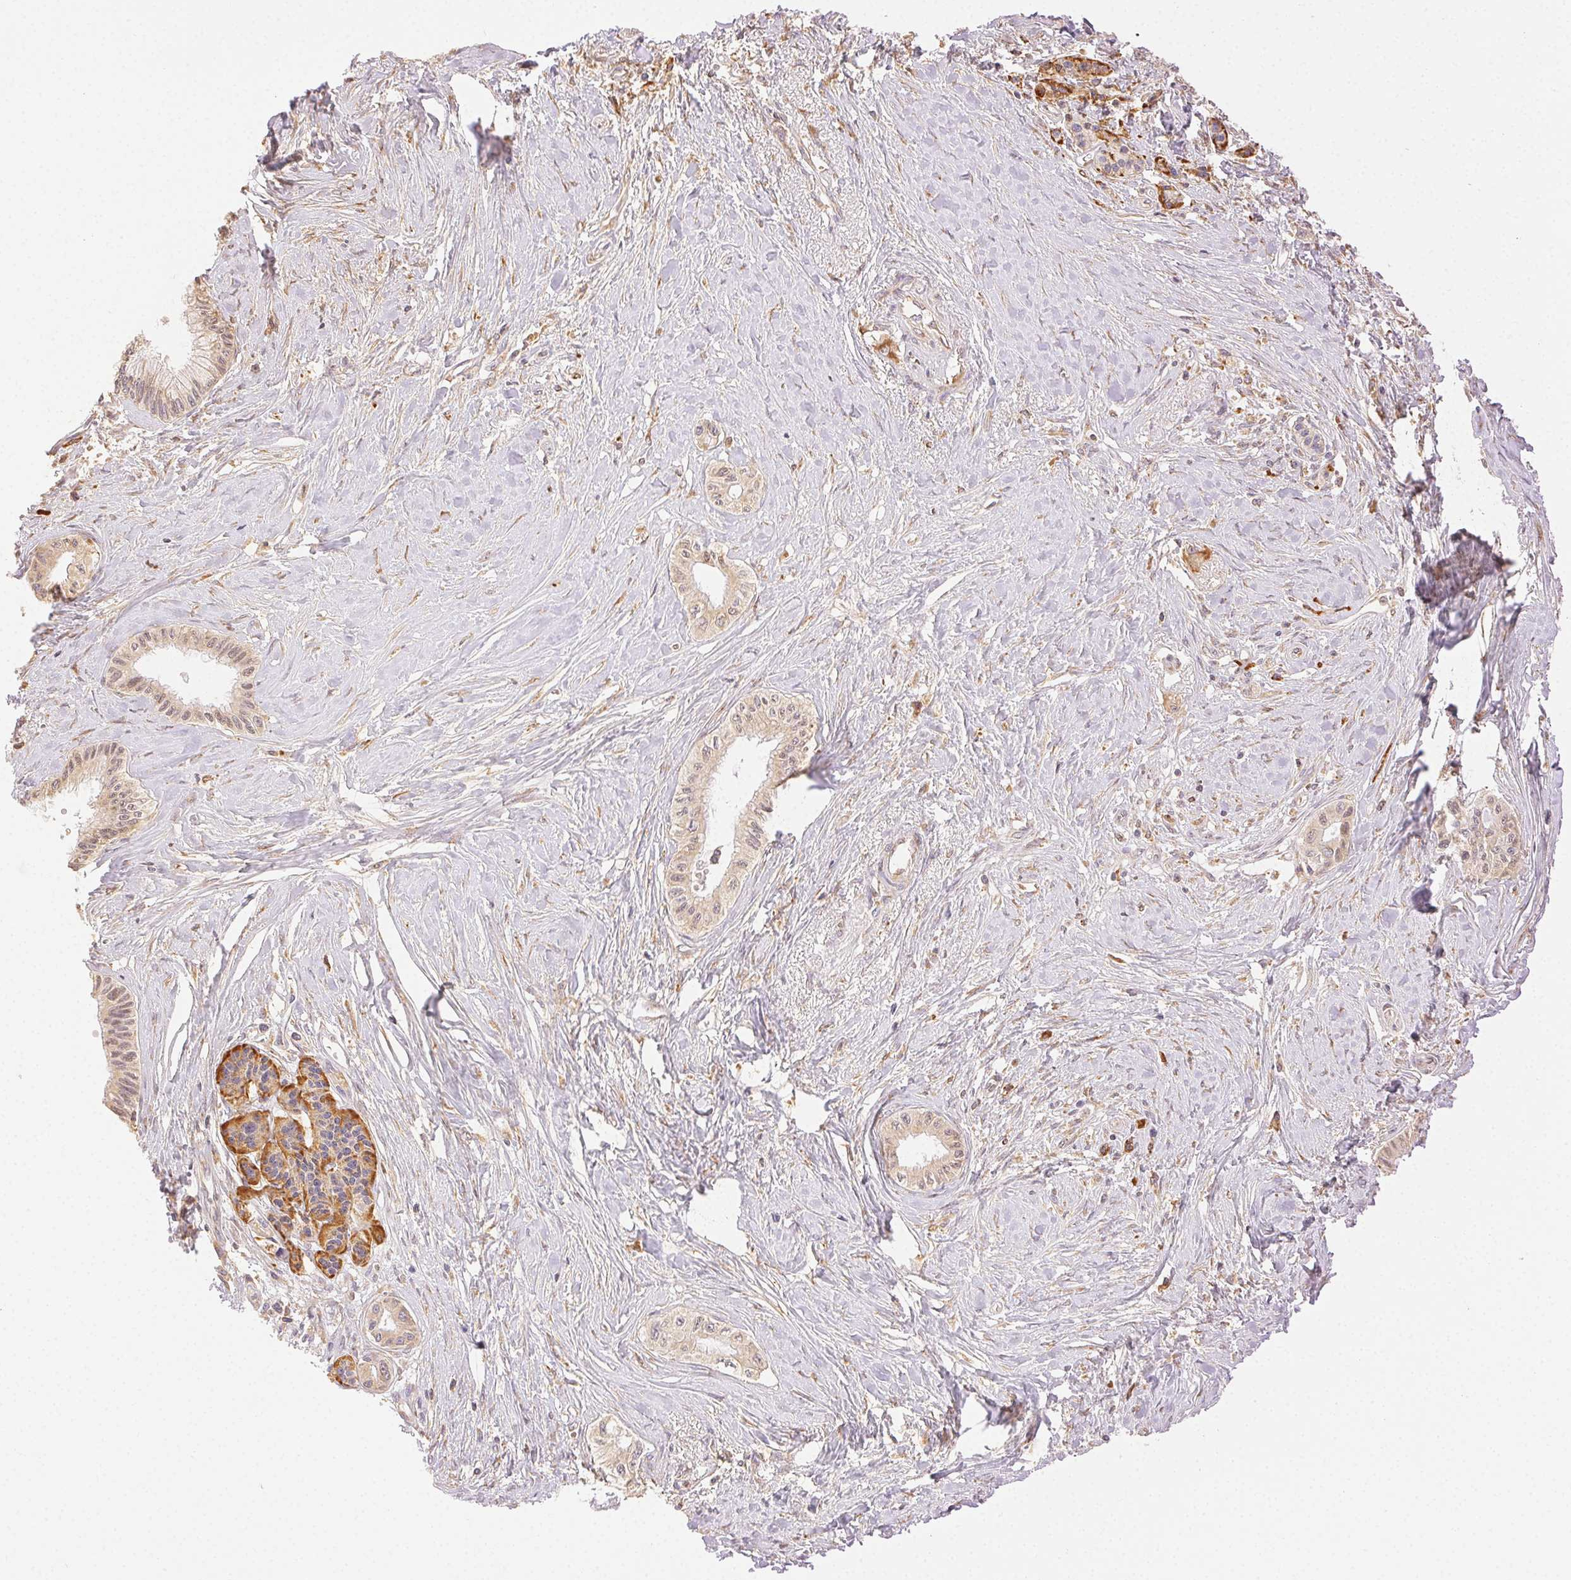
{"staining": {"intensity": "weak", "quantity": ">75%", "location": "cytoplasmic/membranous"}, "tissue": "pancreatic cancer", "cell_type": "Tumor cells", "image_type": "cancer", "snomed": [{"axis": "morphology", "description": "Adenocarcinoma, NOS"}, {"axis": "topography", "description": "Pancreas"}], "caption": "A histopathology image of pancreatic cancer (adenocarcinoma) stained for a protein reveals weak cytoplasmic/membranous brown staining in tumor cells.", "gene": "ENTREP1", "patient": {"sex": "male", "age": 71}}